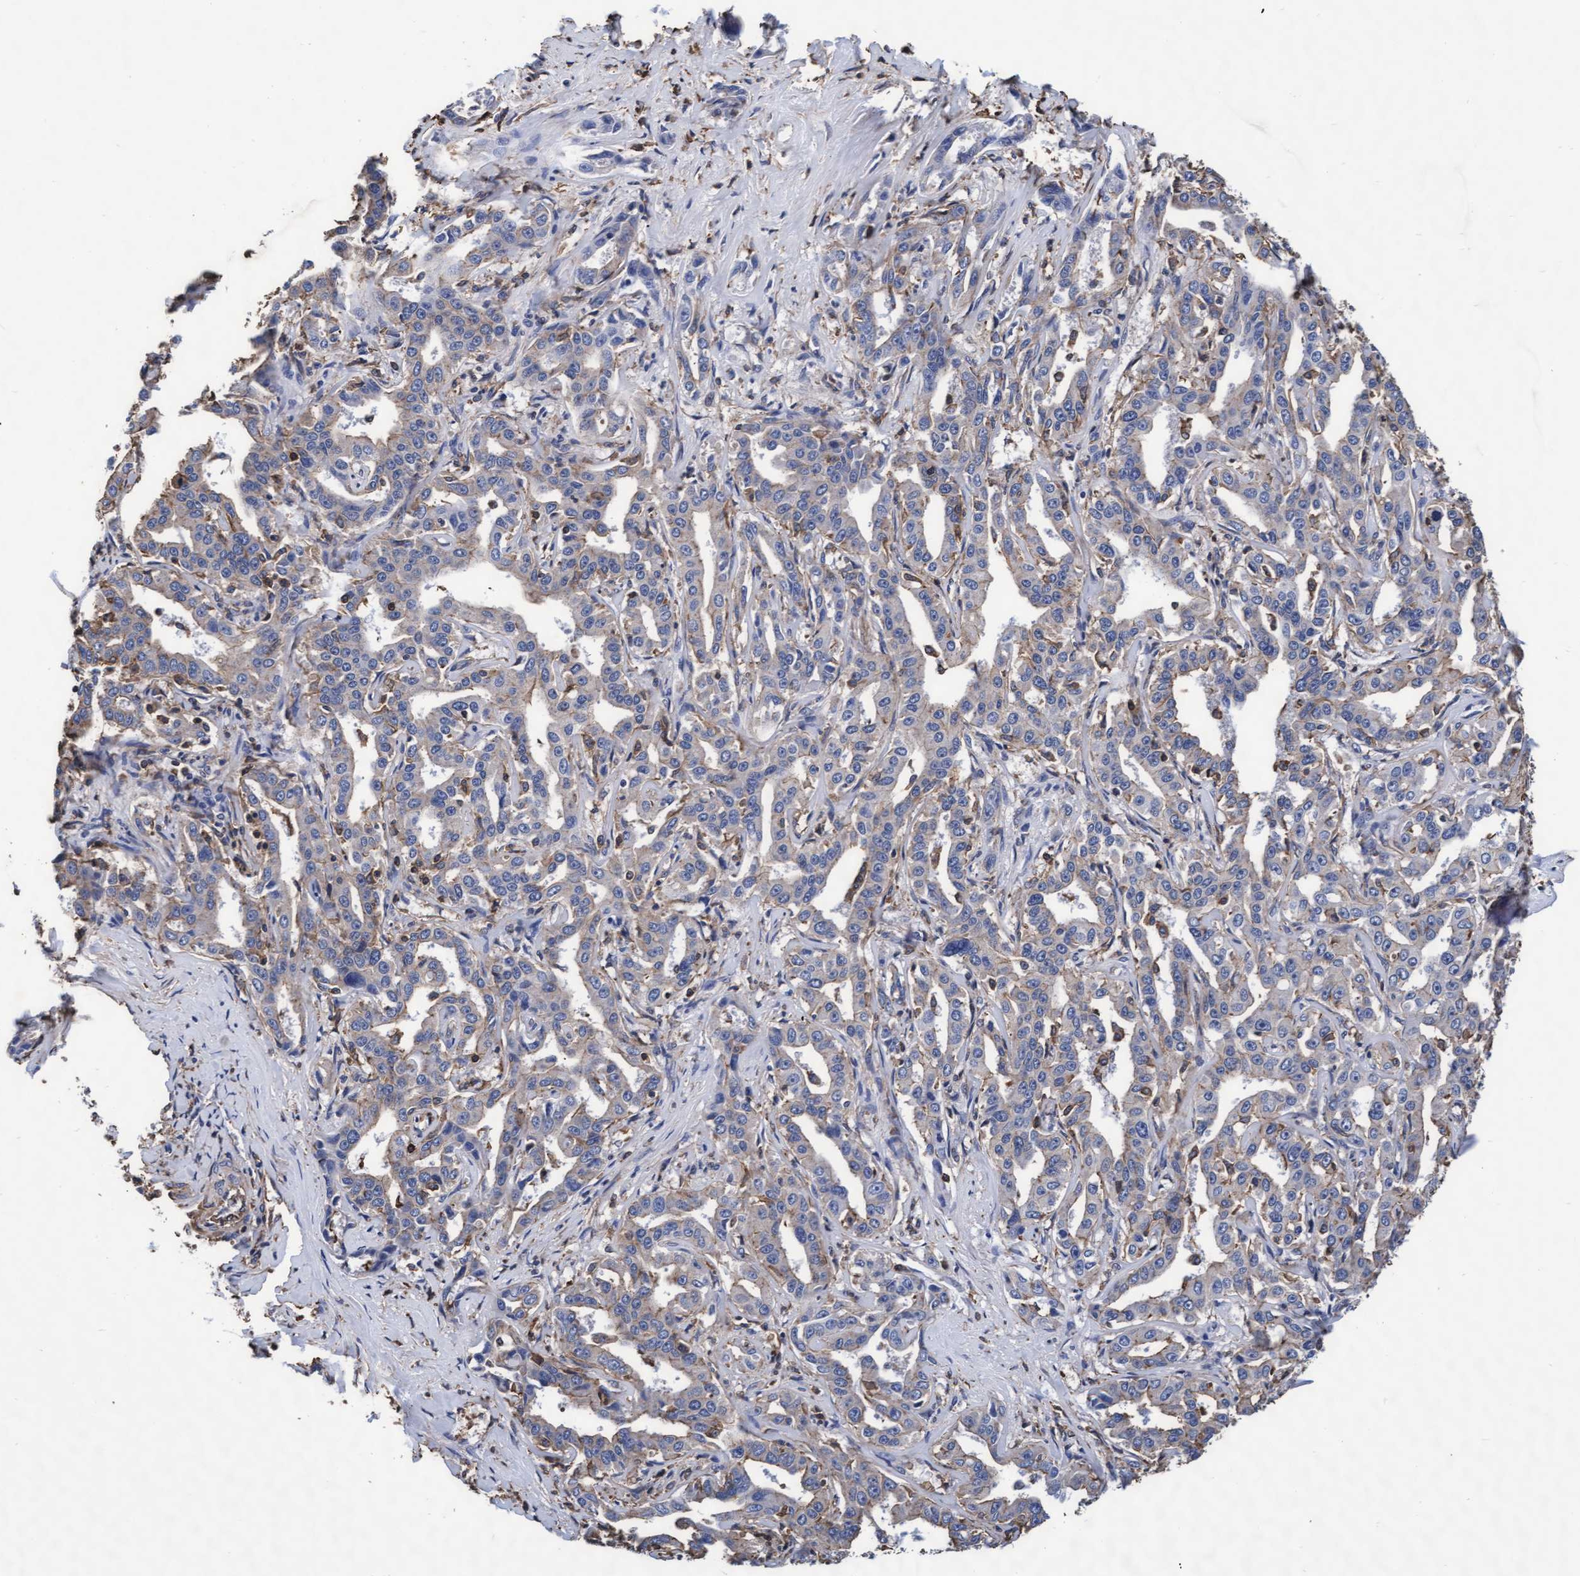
{"staining": {"intensity": "negative", "quantity": "none", "location": "none"}, "tissue": "liver cancer", "cell_type": "Tumor cells", "image_type": "cancer", "snomed": [{"axis": "morphology", "description": "Cholangiocarcinoma"}, {"axis": "topography", "description": "Liver"}], "caption": "Tumor cells are negative for protein expression in human liver cancer.", "gene": "GRHPR", "patient": {"sex": "male", "age": 59}}